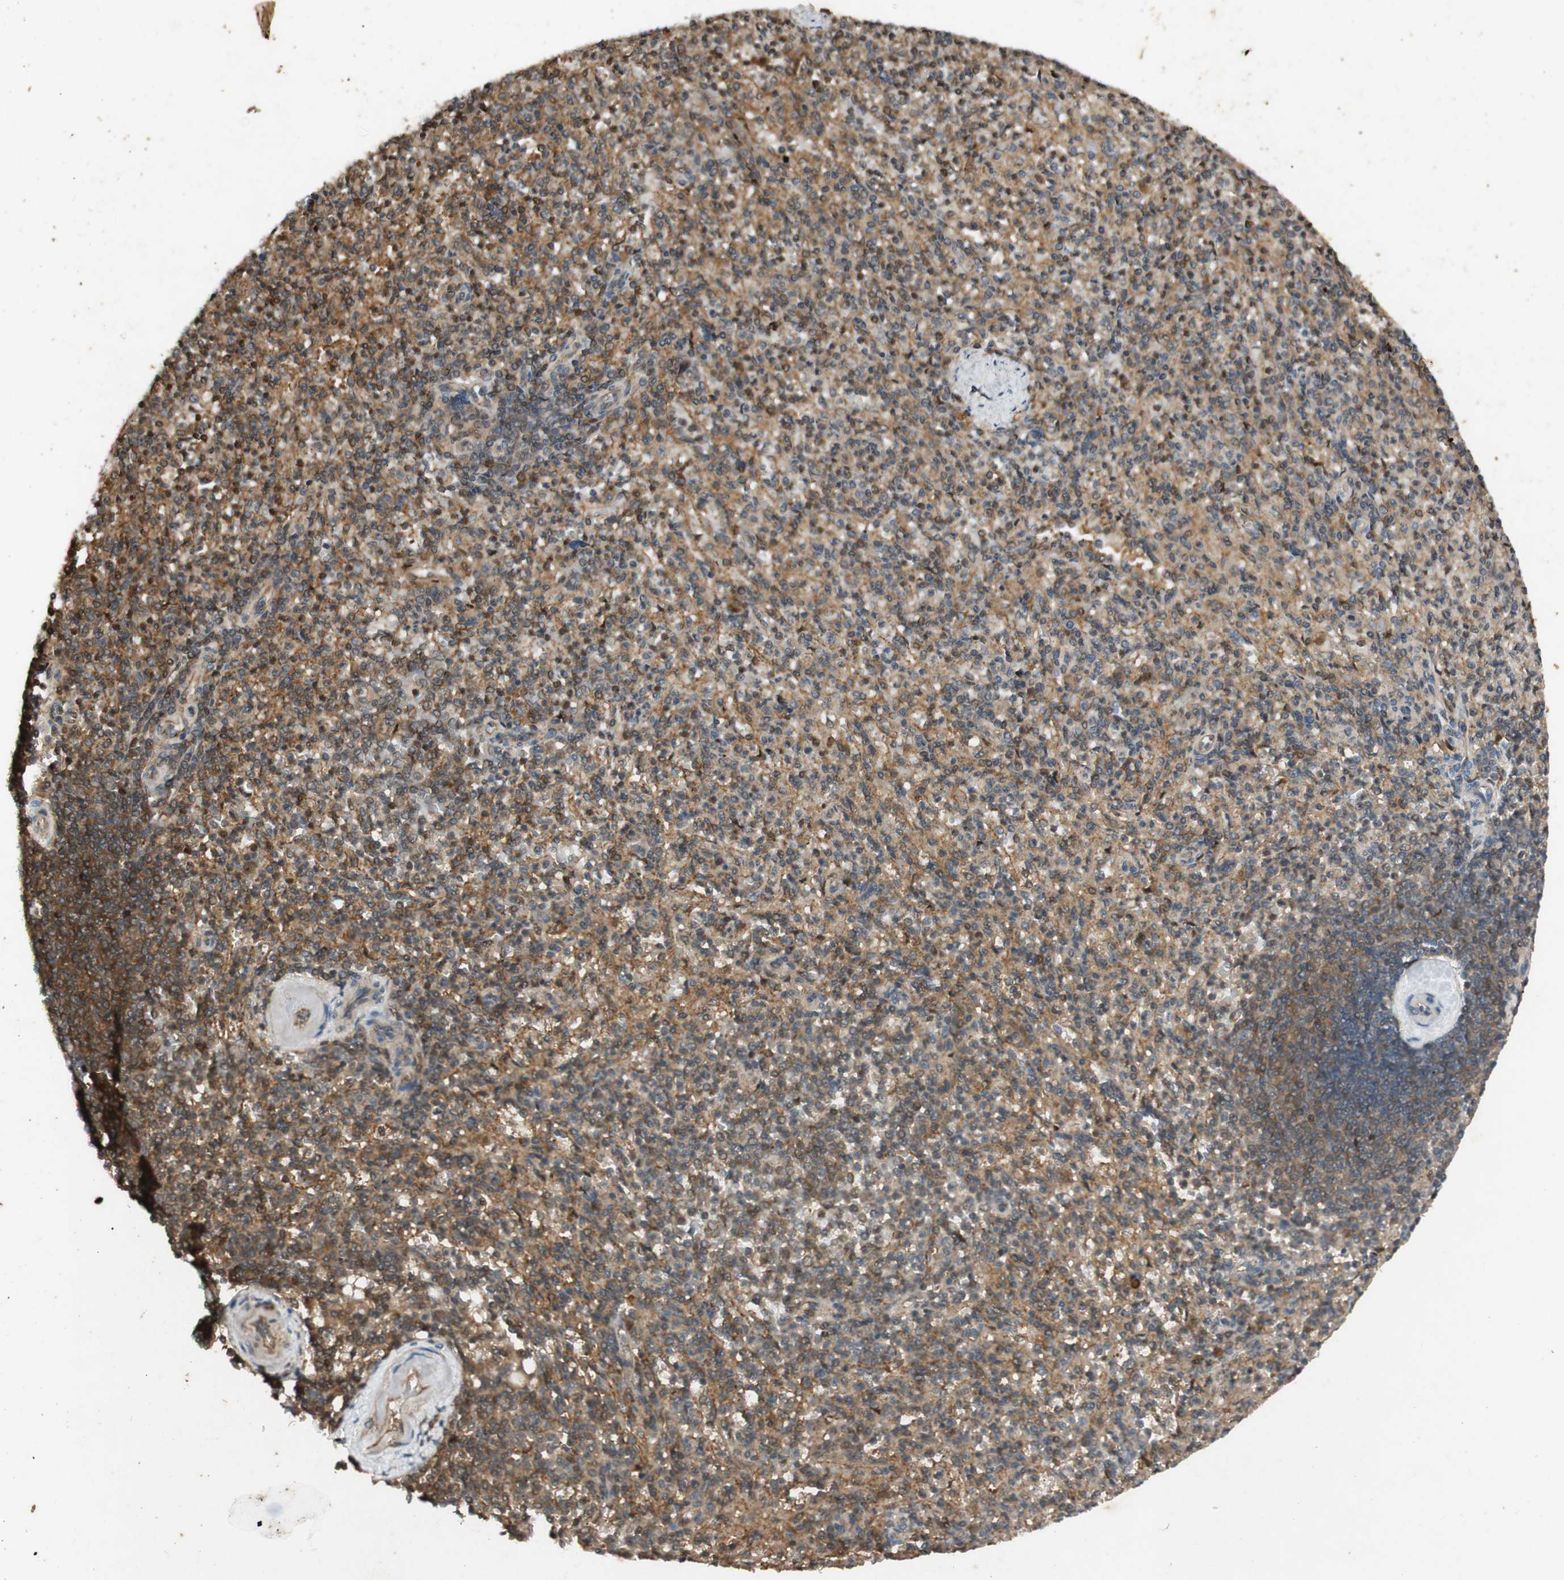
{"staining": {"intensity": "moderate", "quantity": ">75%", "location": "cytoplasmic/membranous"}, "tissue": "spleen", "cell_type": "Cells in red pulp", "image_type": "normal", "snomed": [{"axis": "morphology", "description": "Normal tissue, NOS"}, {"axis": "topography", "description": "Spleen"}], "caption": "Immunohistochemistry (IHC) (DAB) staining of normal spleen exhibits moderate cytoplasmic/membranous protein staining in about >75% of cells in red pulp. Nuclei are stained in blue.", "gene": "EPHA8", "patient": {"sex": "female", "age": 74}}